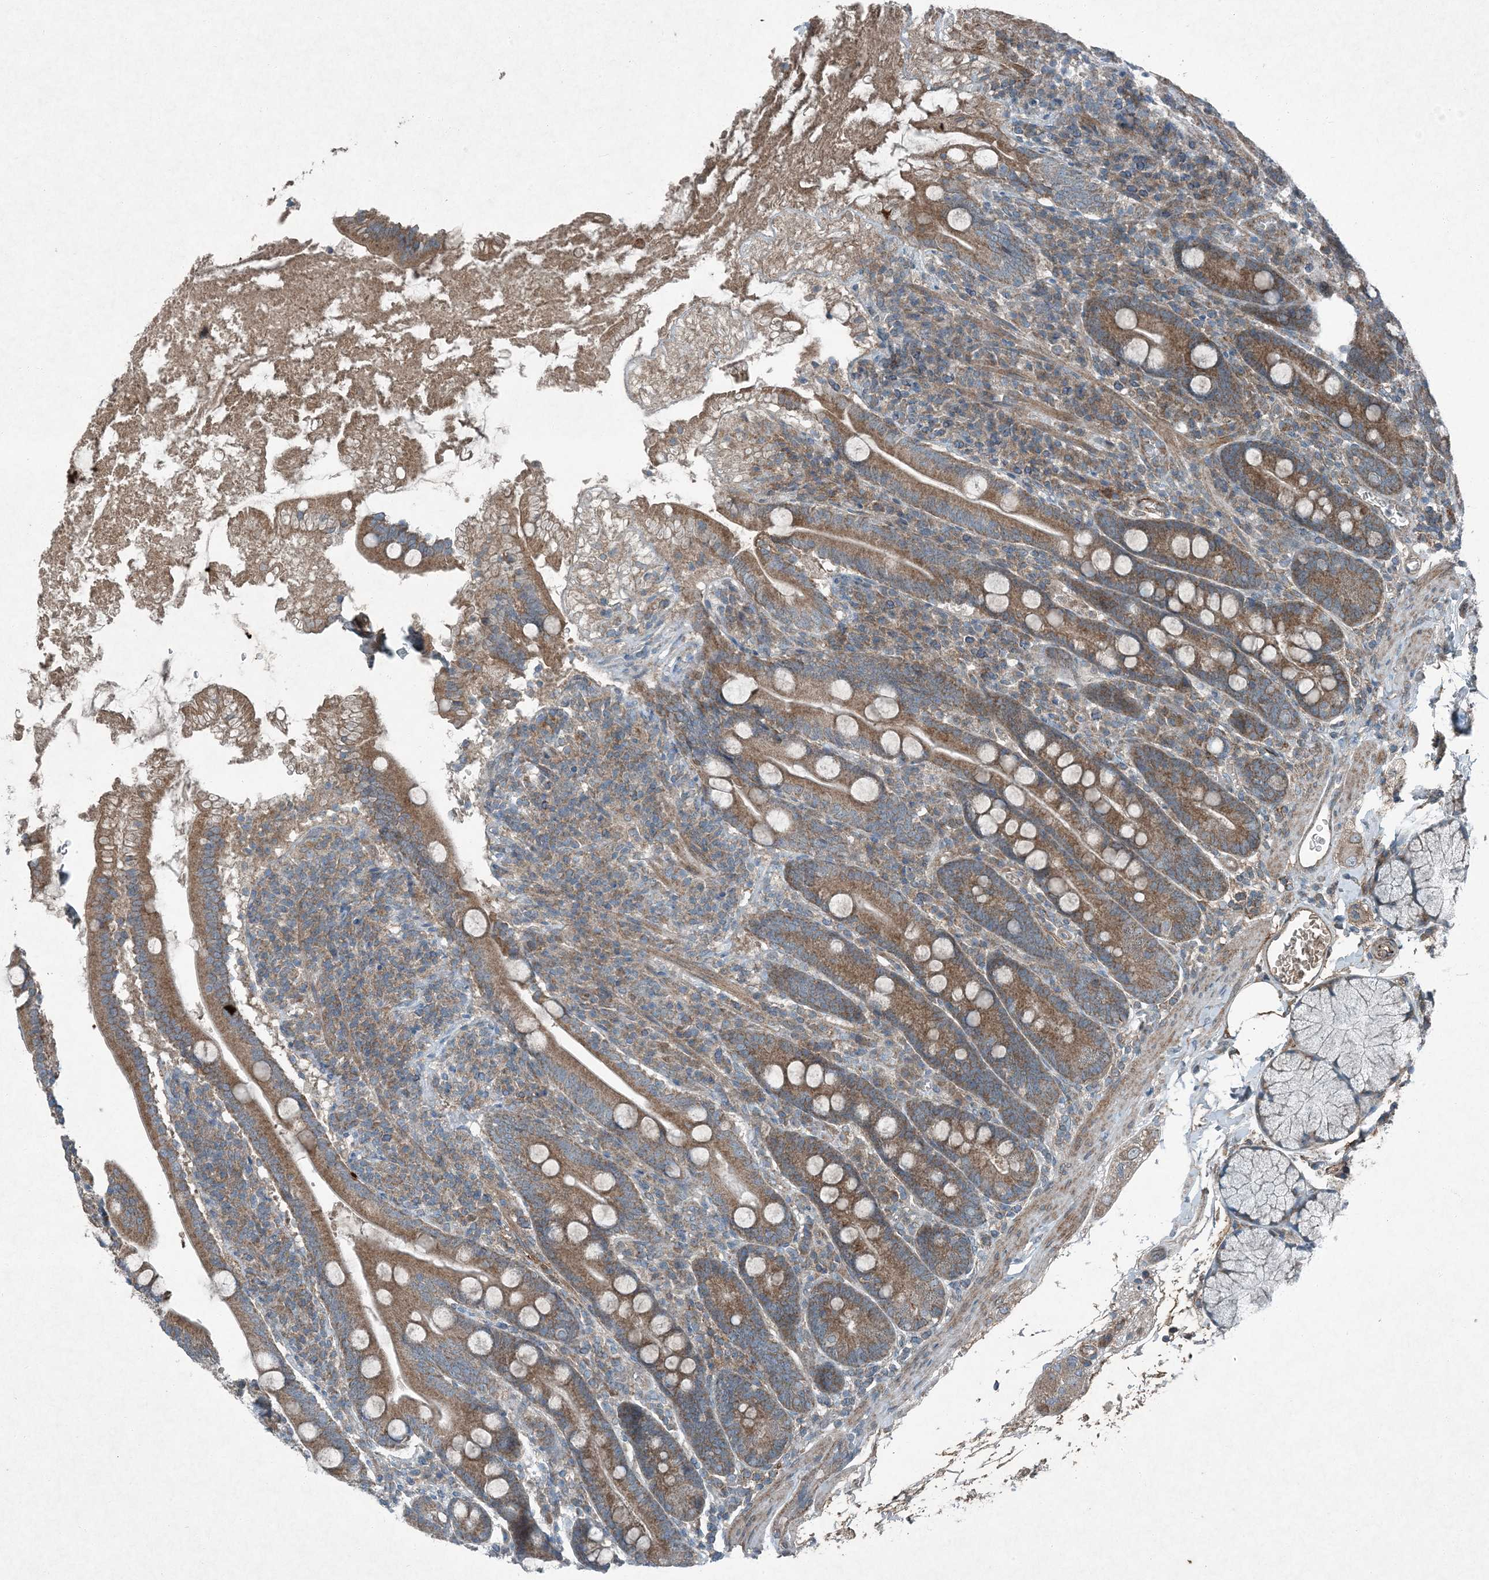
{"staining": {"intensity": "moderate", "quantity": ">75%", "location": "cytoplasmic/membranous"}, "tissue": "duodenum", "cell_type": "Glandular cells", "image_type": "normal", "snomed": [{"axis": "morphology", "description": "Normal tissue, NOS"}, {"axis": "topography", "description": "Duodenum"}], "caption": "Immunohistochemistry (IHC) photomicrograph of benign duodenum stained for a protein (brown), which exhibits medium levels of moderate cytoplasmic/membranous positivity in about >75% of glandular cells.", "gene": "APOM", "patient": {"sex": "male", "age": 35}}